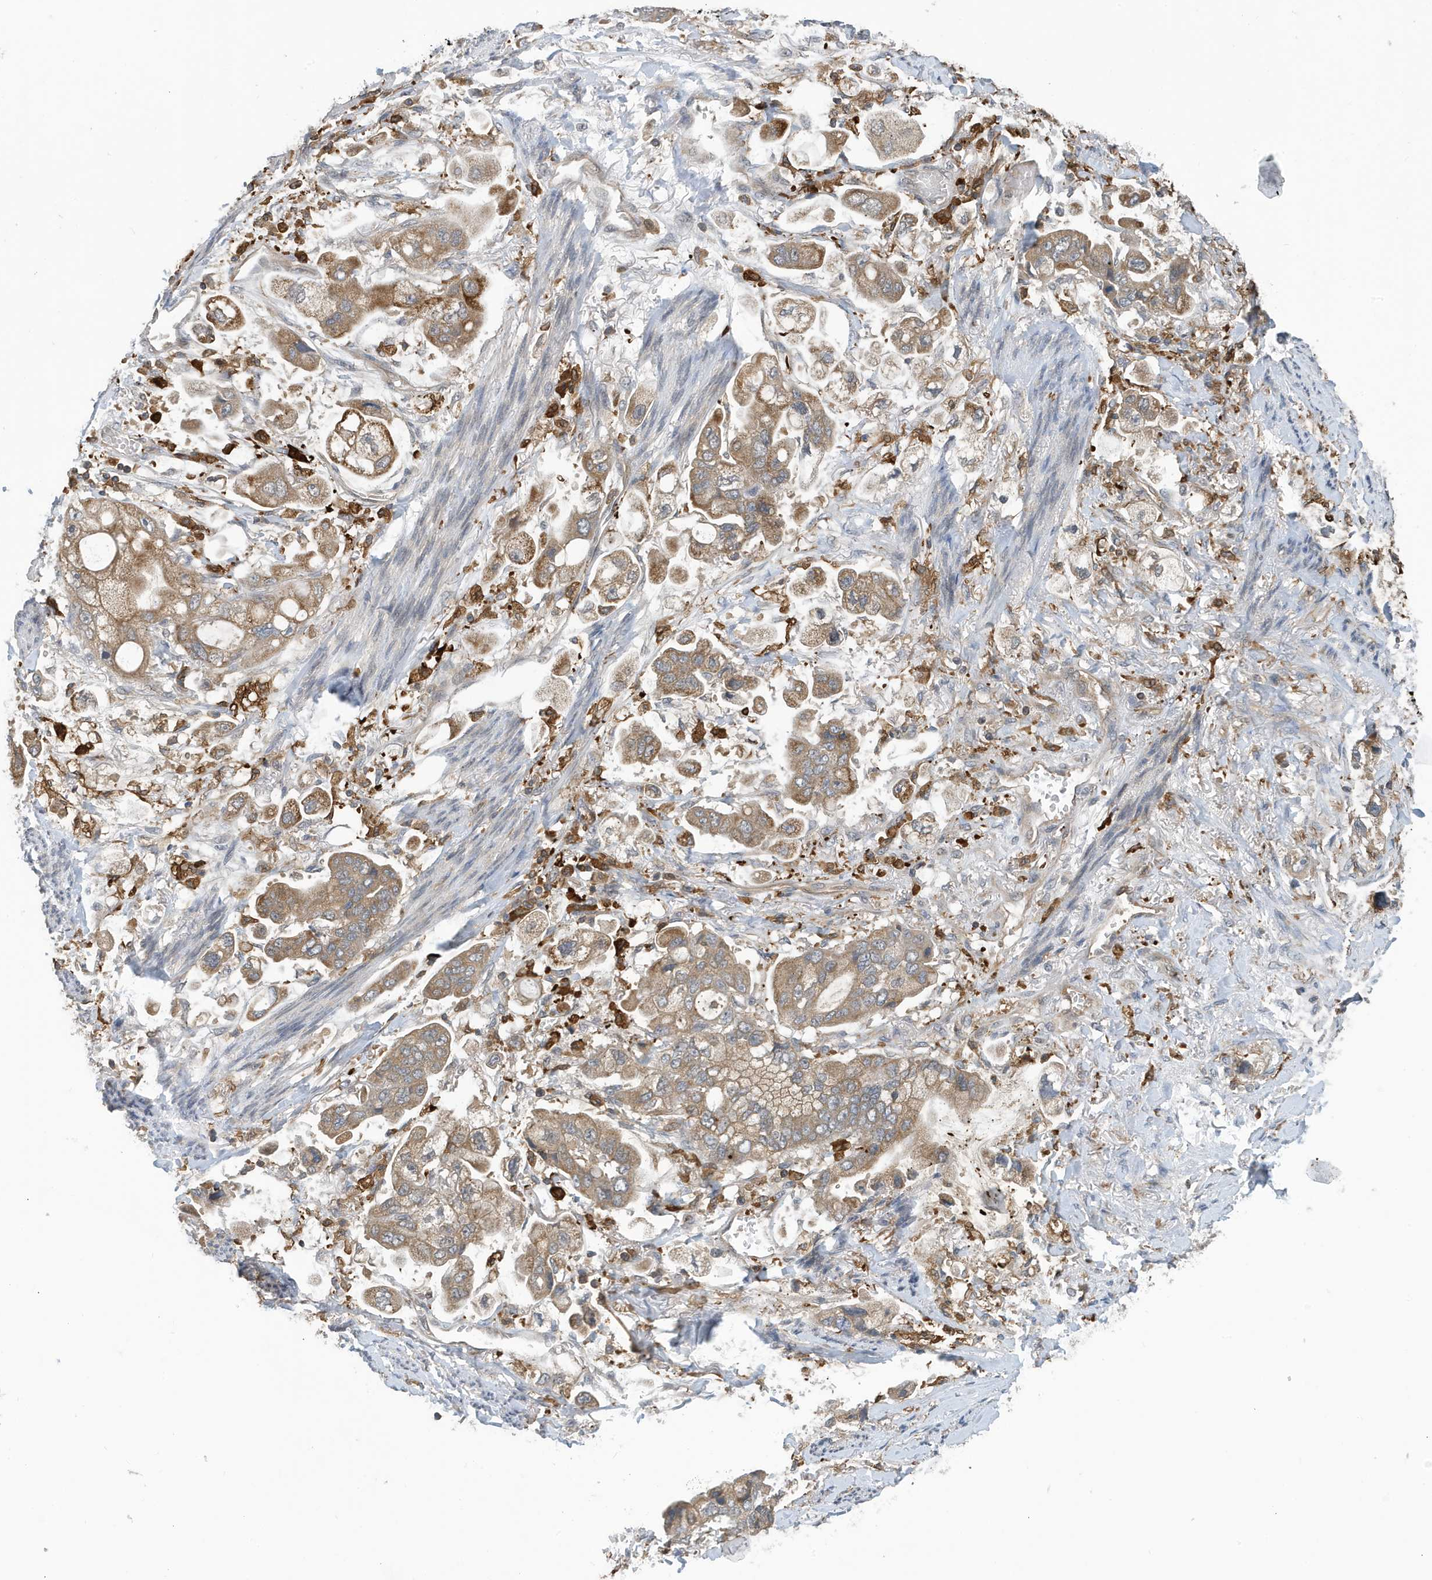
{"staining": {"intensity": "weak", "quantity": ">75%", "location": "cytoplasmic/membranous"}, "tissue": "stomach cancer", "cell_type": "Tumor cells", "image_type": "cancer", "snomed": [{"axis": "morphology", "description": "Adenocarcinoma, NOS"}, {"axis": "topography", "description": "Stomach"}], "caption": "About >75% of tumor cells in stomach cancer demonstrate weak cytoplasmic/membranous protein staining as visualized by brown immunohistochemical staining.", "gene": "NSUN3", "patient": {"sex": "male", "age": 62}}